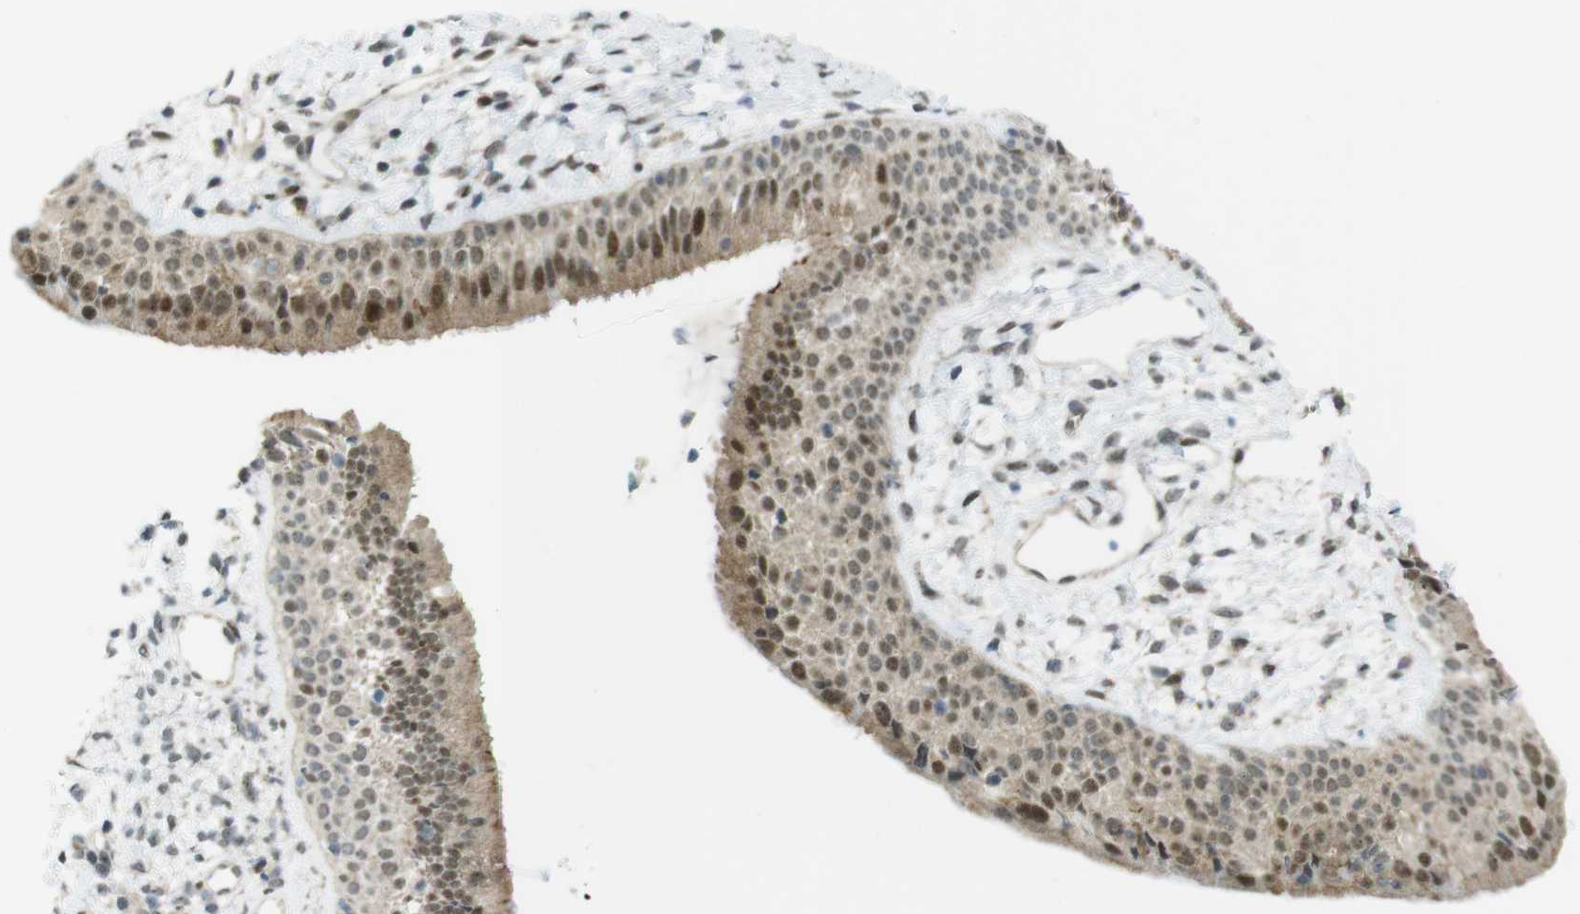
{"staining": {"intensity": "strong", "quantity": ">75%", "location": "cytoplasmic/membranous,nuclear"}, "tissue": "nasopharynx", "cell_type": "Respiratory epithelial cells", "image_type": "normal", "snomed": [{"axis": "morphology", "description": "Normal tissue, NOS"}, {"axis": "topography", "description": "Nasopharynx"}], "caption": "Immunohistochemistry staining of benign nasopharynx, which reveals high levels of strong cytoplasmic/membranous,nuclear positivity in about >75% of respiratory epithelial cells indicating strong cytoplasmic/membranous,nuclear protein staining. The staining was performed using DAB (brown) for protein detection and nuclei were counterstained in hematoxylin (blue).", "gene": "UBB", "patient": {"sex": "male", "age": 22}}